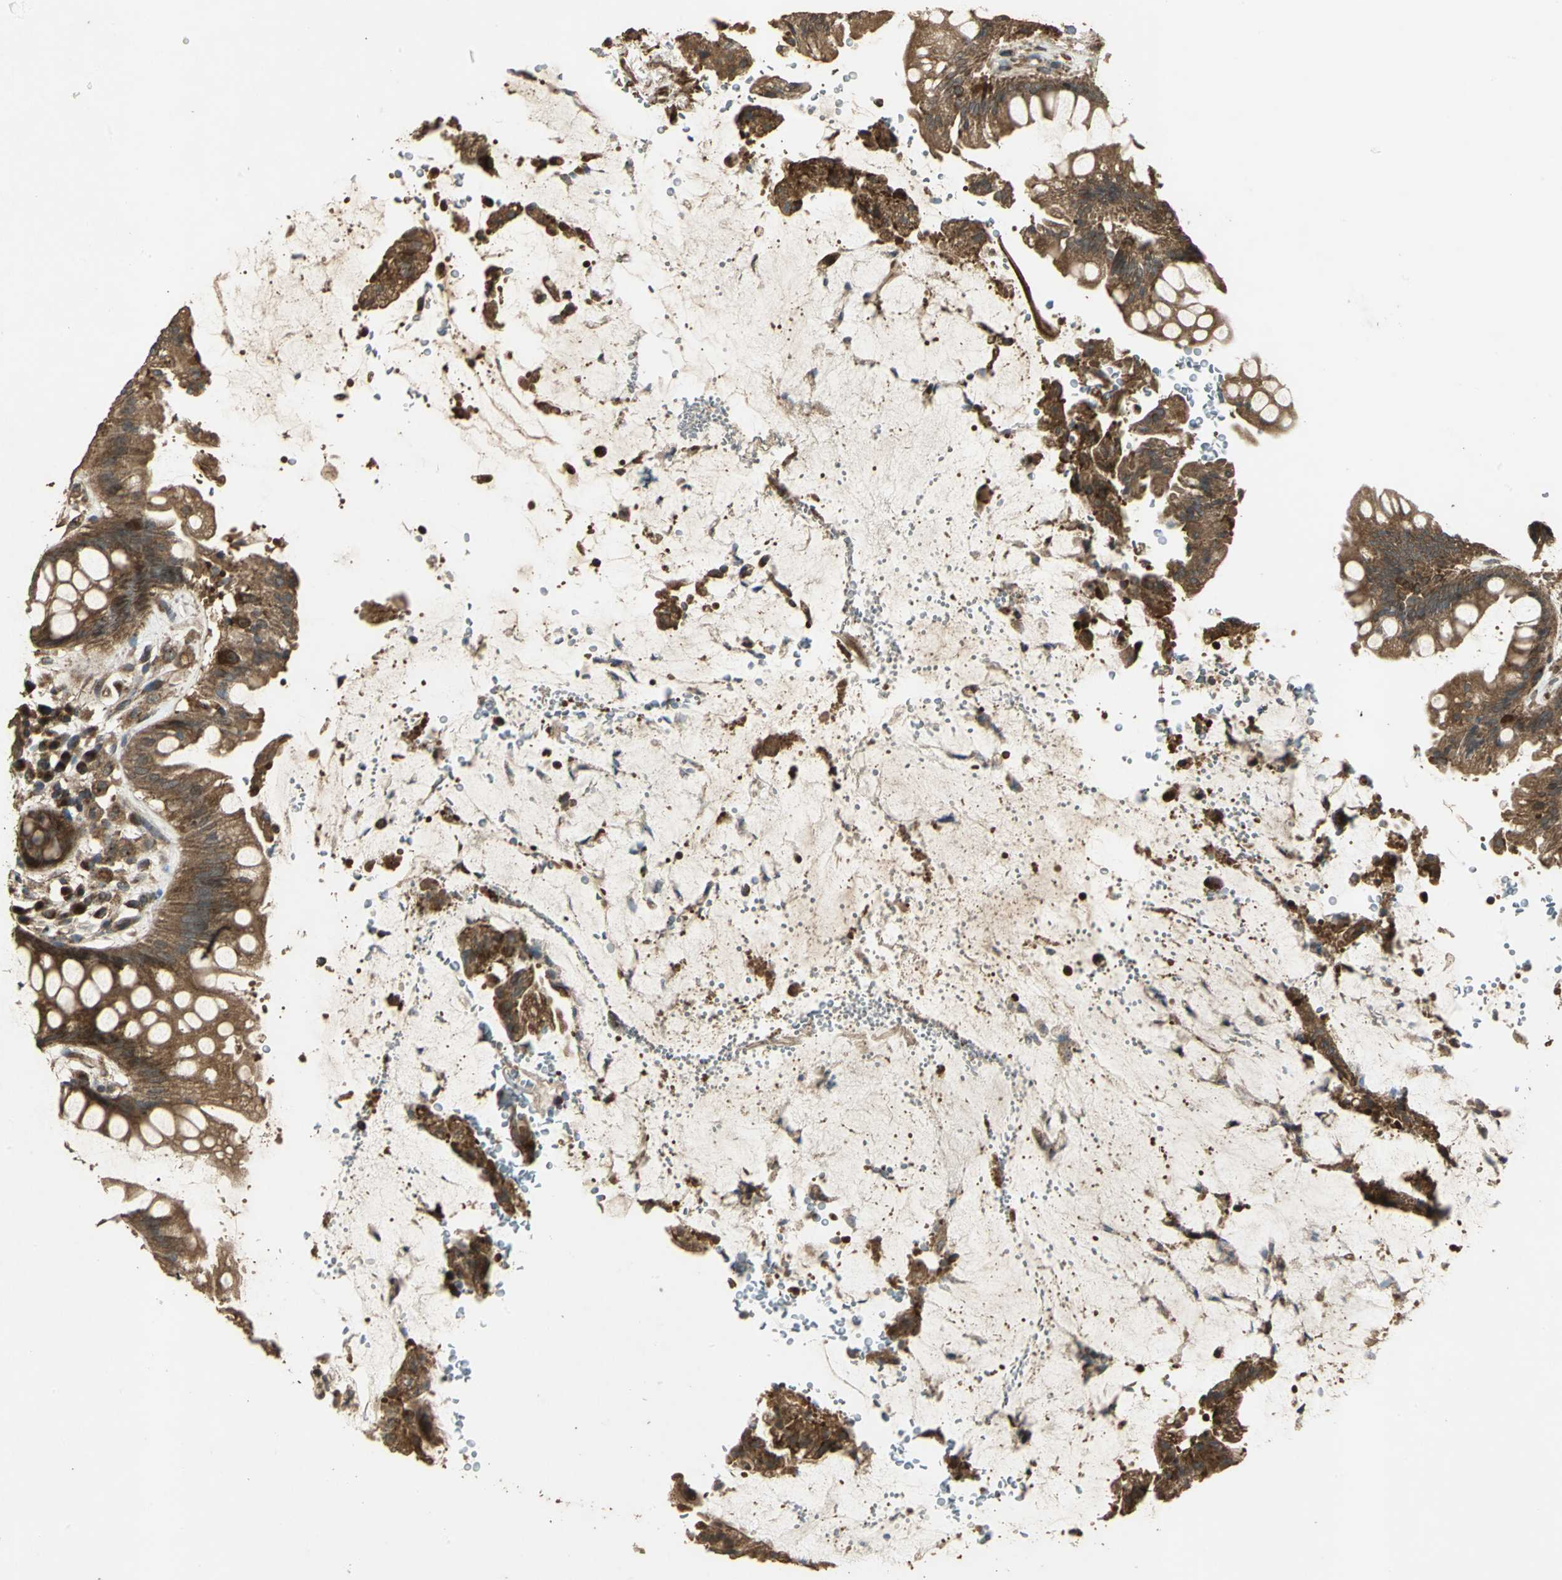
{"staining": {"intensity": "strong", "quantity": ">75%", "location": "cytoplasmic/membranous"}, "tissue": "rectum", "cell_type": "Glandular cells", "image_type": "normal", "snomed": [{"axis": "morphology", "description": "Normal tissue, NOS"}, {"axis": "topography", "description": "Rectum"}], "caption": "This histopathology image exhibits benign rectum stained with IHC to label a protein in brown. The cytoplasmic/membranous of glandular cells show strong positivity for the protein. Nuclei are counter-stained blue.", "gene": "KANK1", "patient": {"sex": "female", "age": 46}}